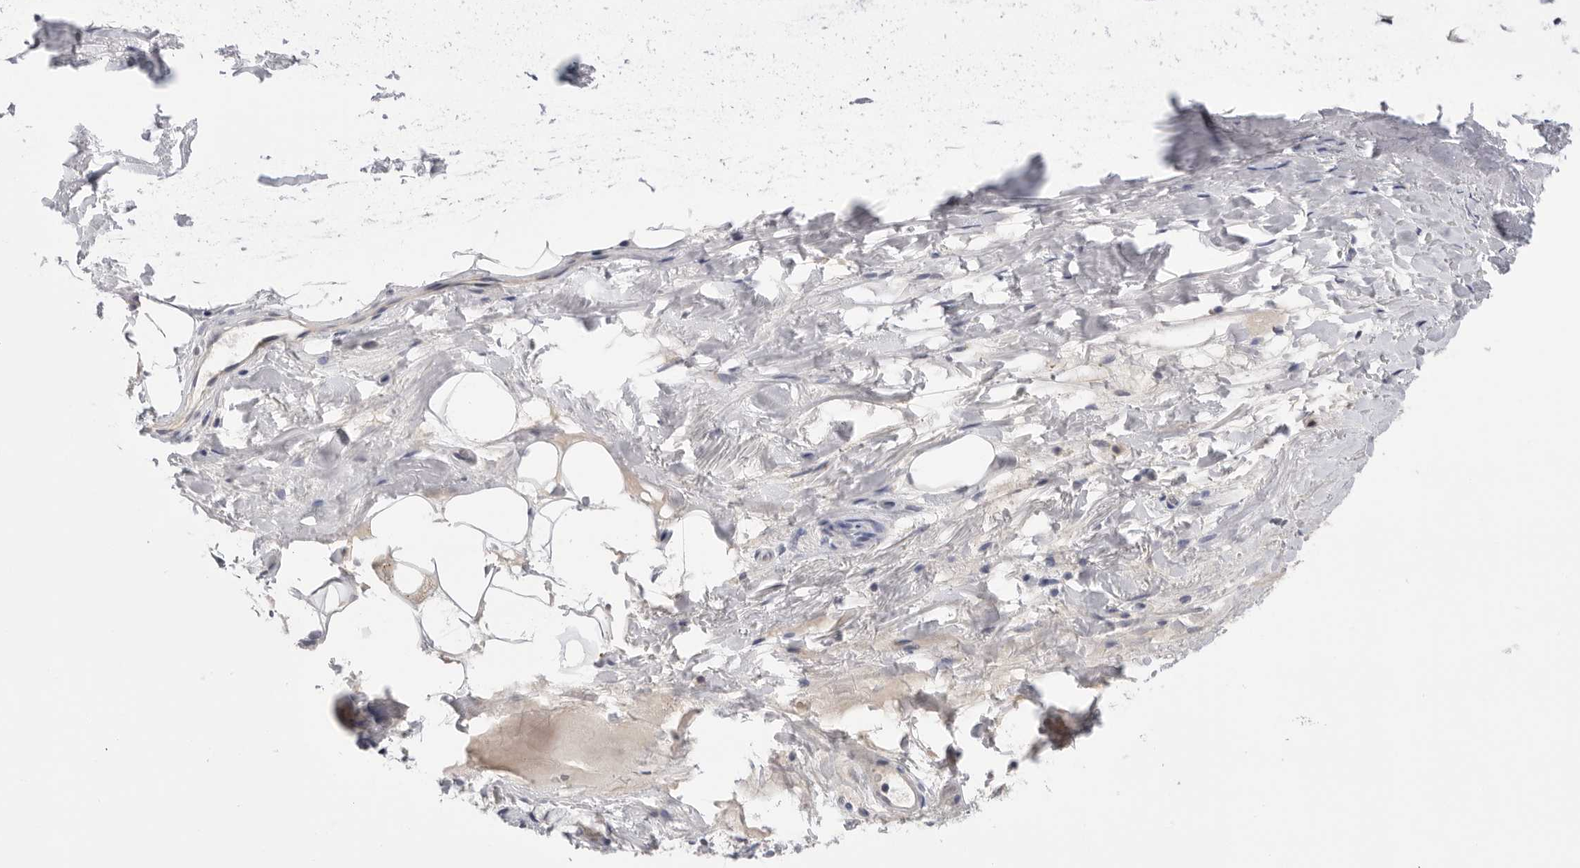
{"staining": {"intensity": "negative", "quantity": "none", "location": "none"}, "tissue": "adipose tissue", "cell_type": "Adipocytes", "image_type": "normal", "snomed": [{"axis": "morphology", "description": "Normal tissue, NOS"}, {"axis": "topography", "description": "Cartilage tissue"}], "caption": "This is an immunohistochemistry (IHC) micrograph of normal adipose tissue. There is no positivity in adipocytes.", "gene": "CCDC126", "patient": {"sex": "female", "age": 63}}